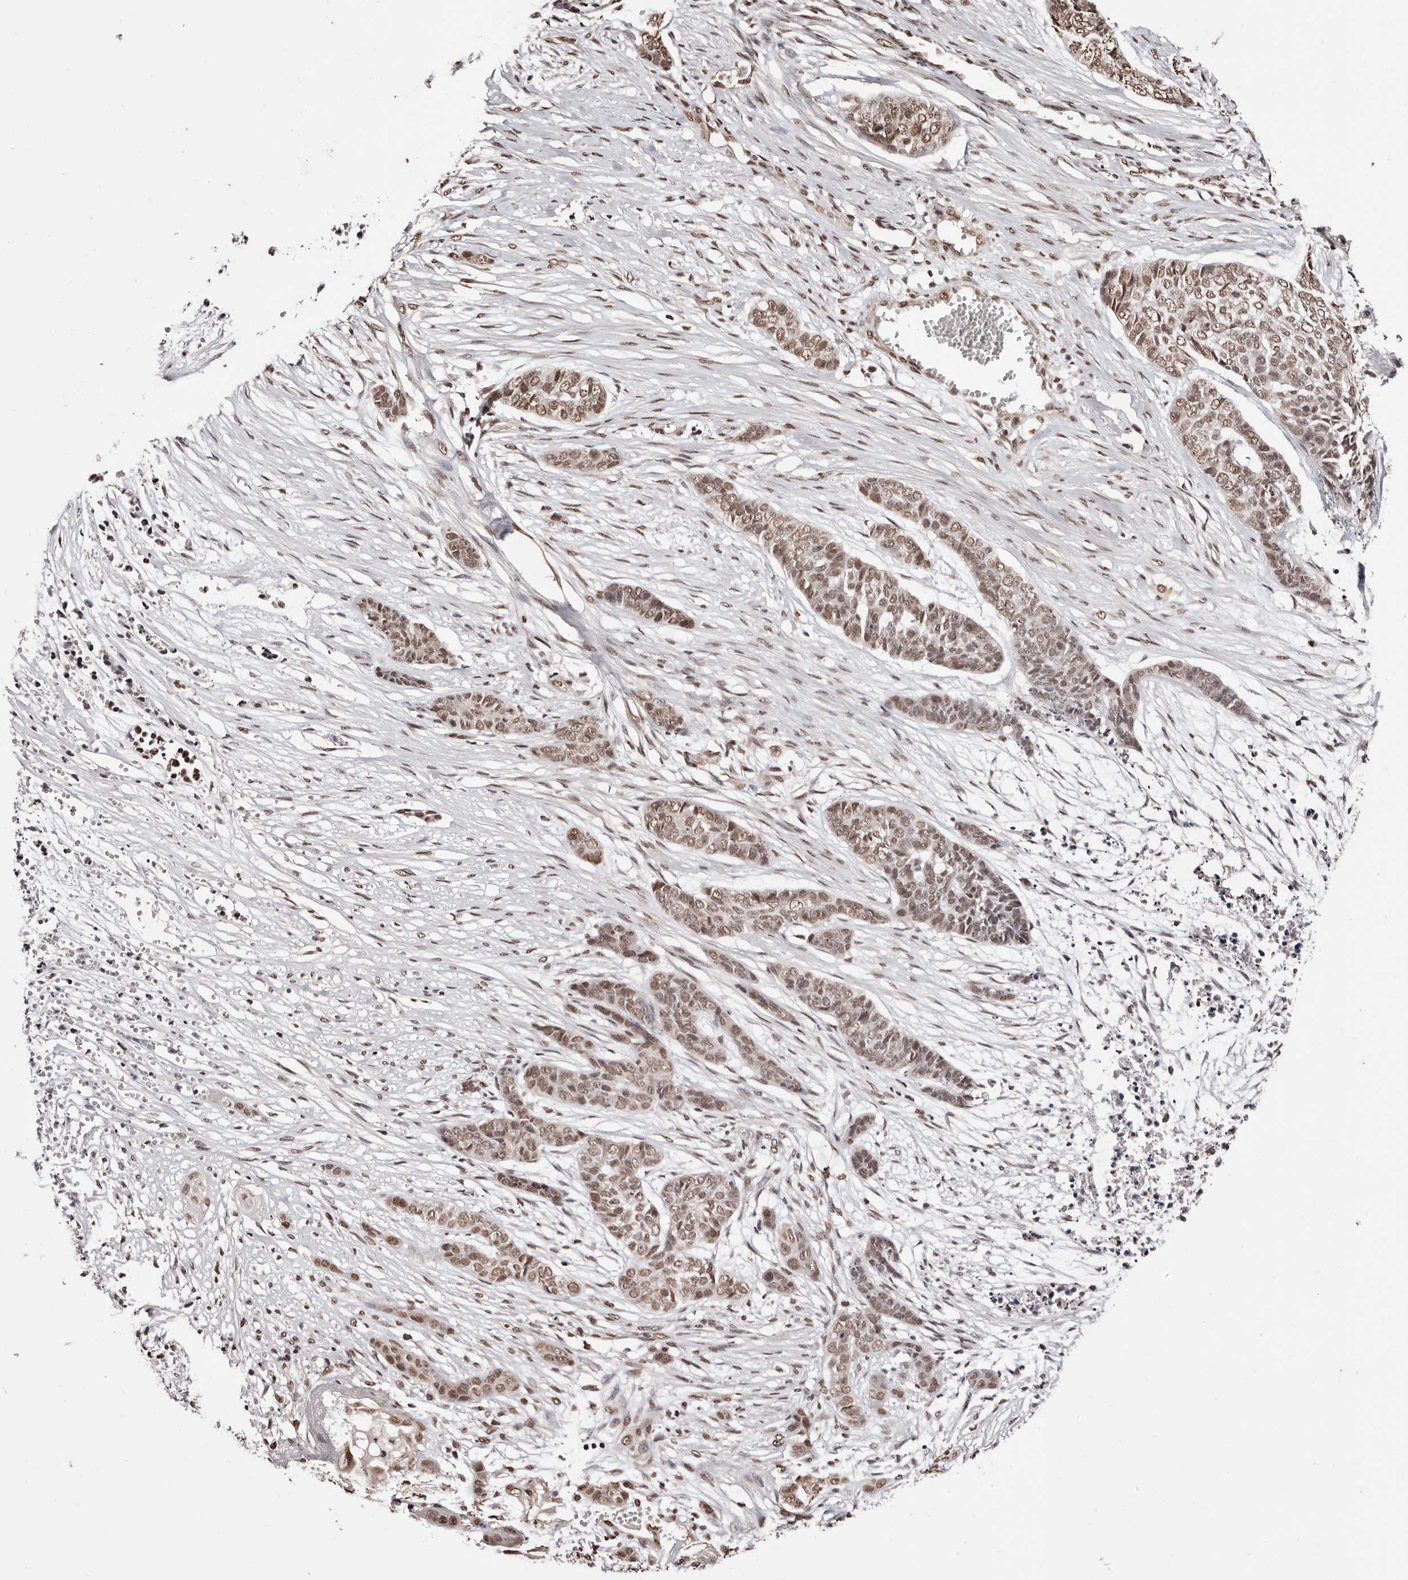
{"staining": {"intensity": "moderate", "quantity": ">75%", "location": "nuclear"}, "tissue": "skin cancer", "cell_type": "Tumor cells", "image_type": "cancer", "snomed": [{"axis": "morphology", "description": "Basal cell carcinoma"}, {"axis": "topography", "description": "Skin"}], "caption": "A photomicrograph of human skin basal cell carcinoma stained for a protein displays moderate nuclear brown staining in tumor cells.", "gene": "BICRAL", "patient": {"sex": "female", "age": 64}}